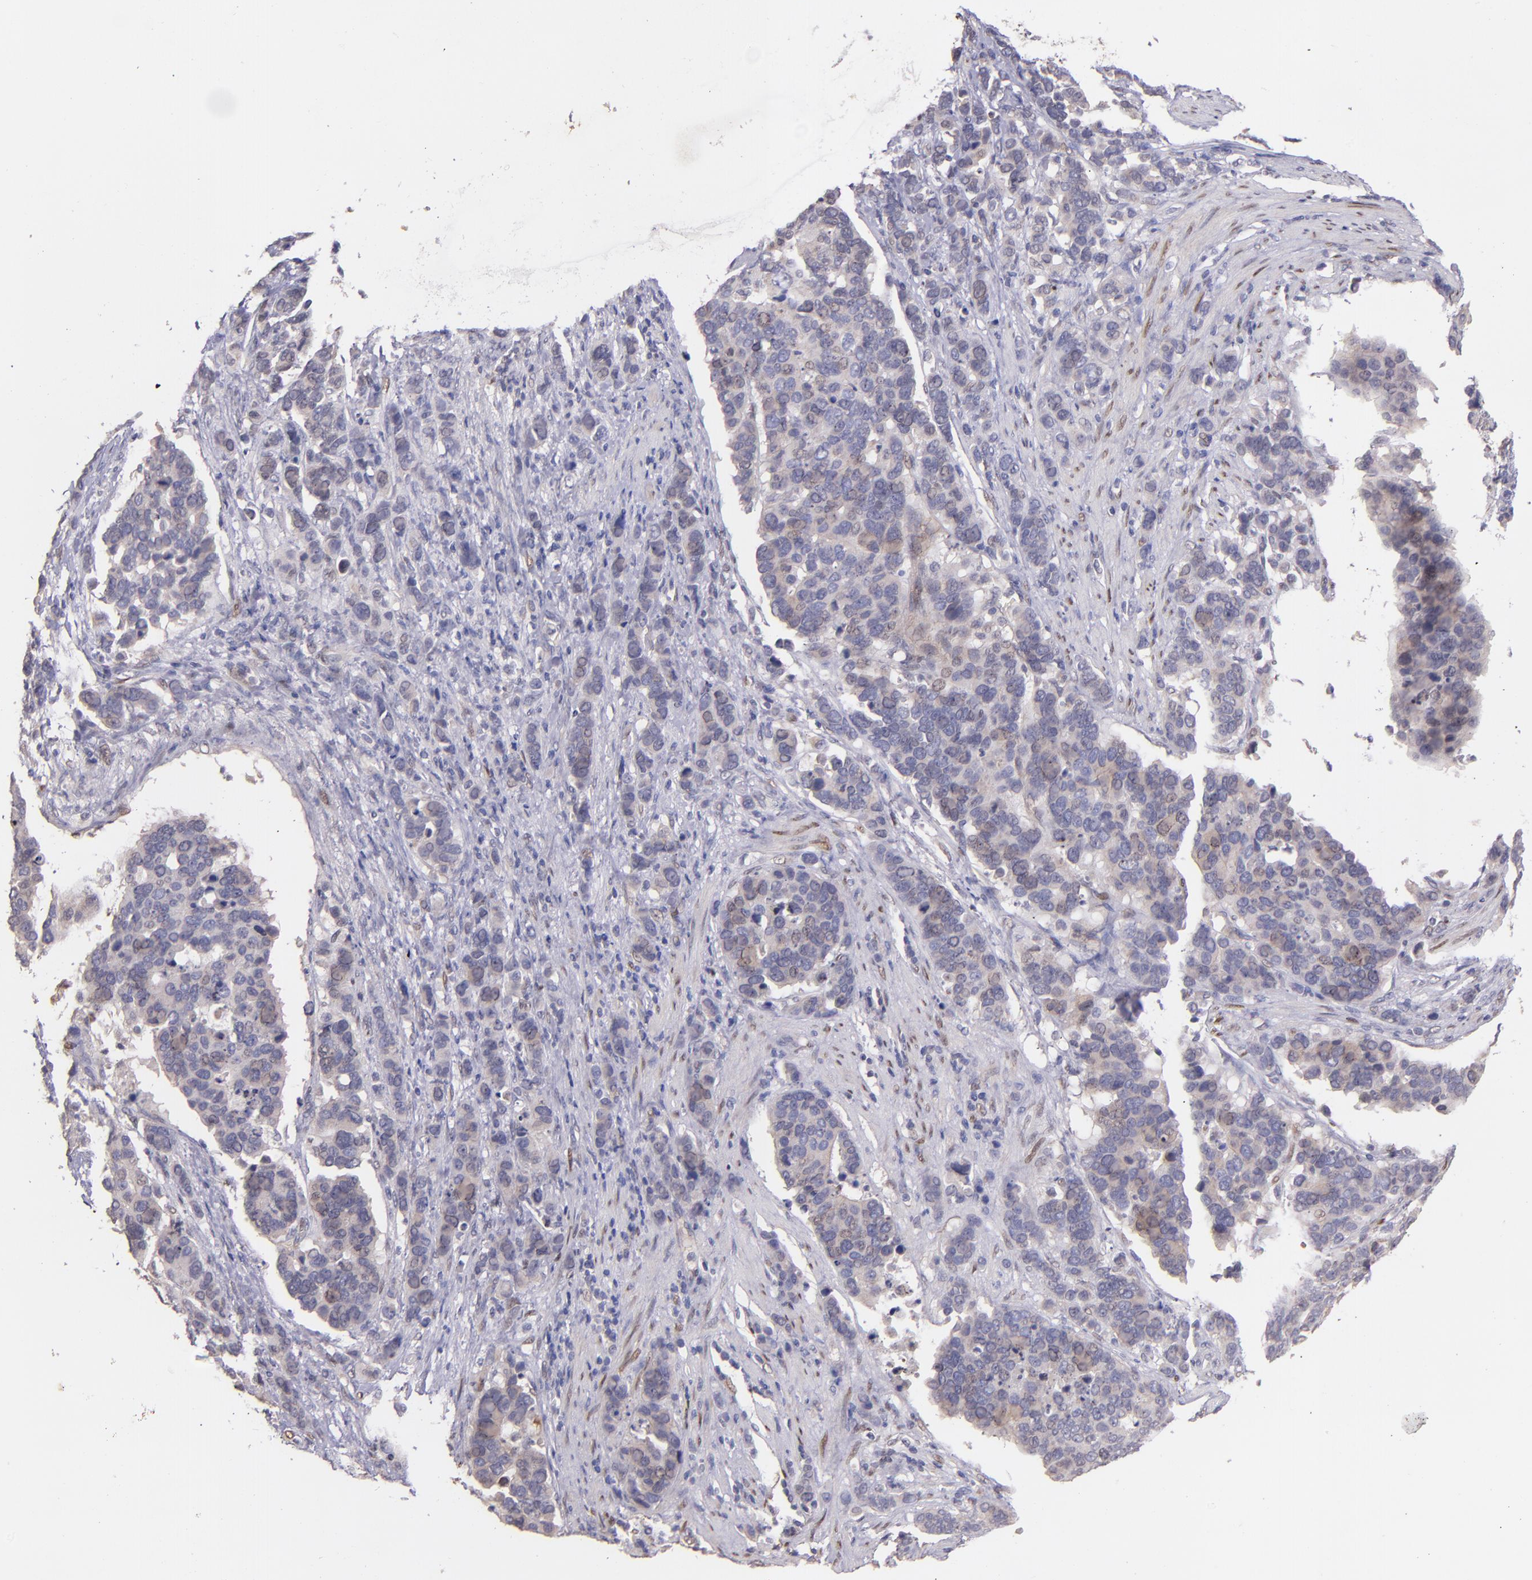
{"staining": {"intensity": "weak", "quantity": "<25%", "location": "cytoplasmic/membranous"}, "tissue": "stomach cancer", "cell_type": "Tumor cells", "image_type": "cancer", "snomed": [{"axis": "morphology", "description": "Adenocarcinoma, NOS"}, {"axis": "topography", "description": "Stomach, upper"}], "caption": "This is a micrograph of immunohistochemistry staining of adenocarcinoma (stomach), which shows no staining in tumor cells.", "gene": "NUP62CL", "patient": {"sex": "male", "age": 71}}